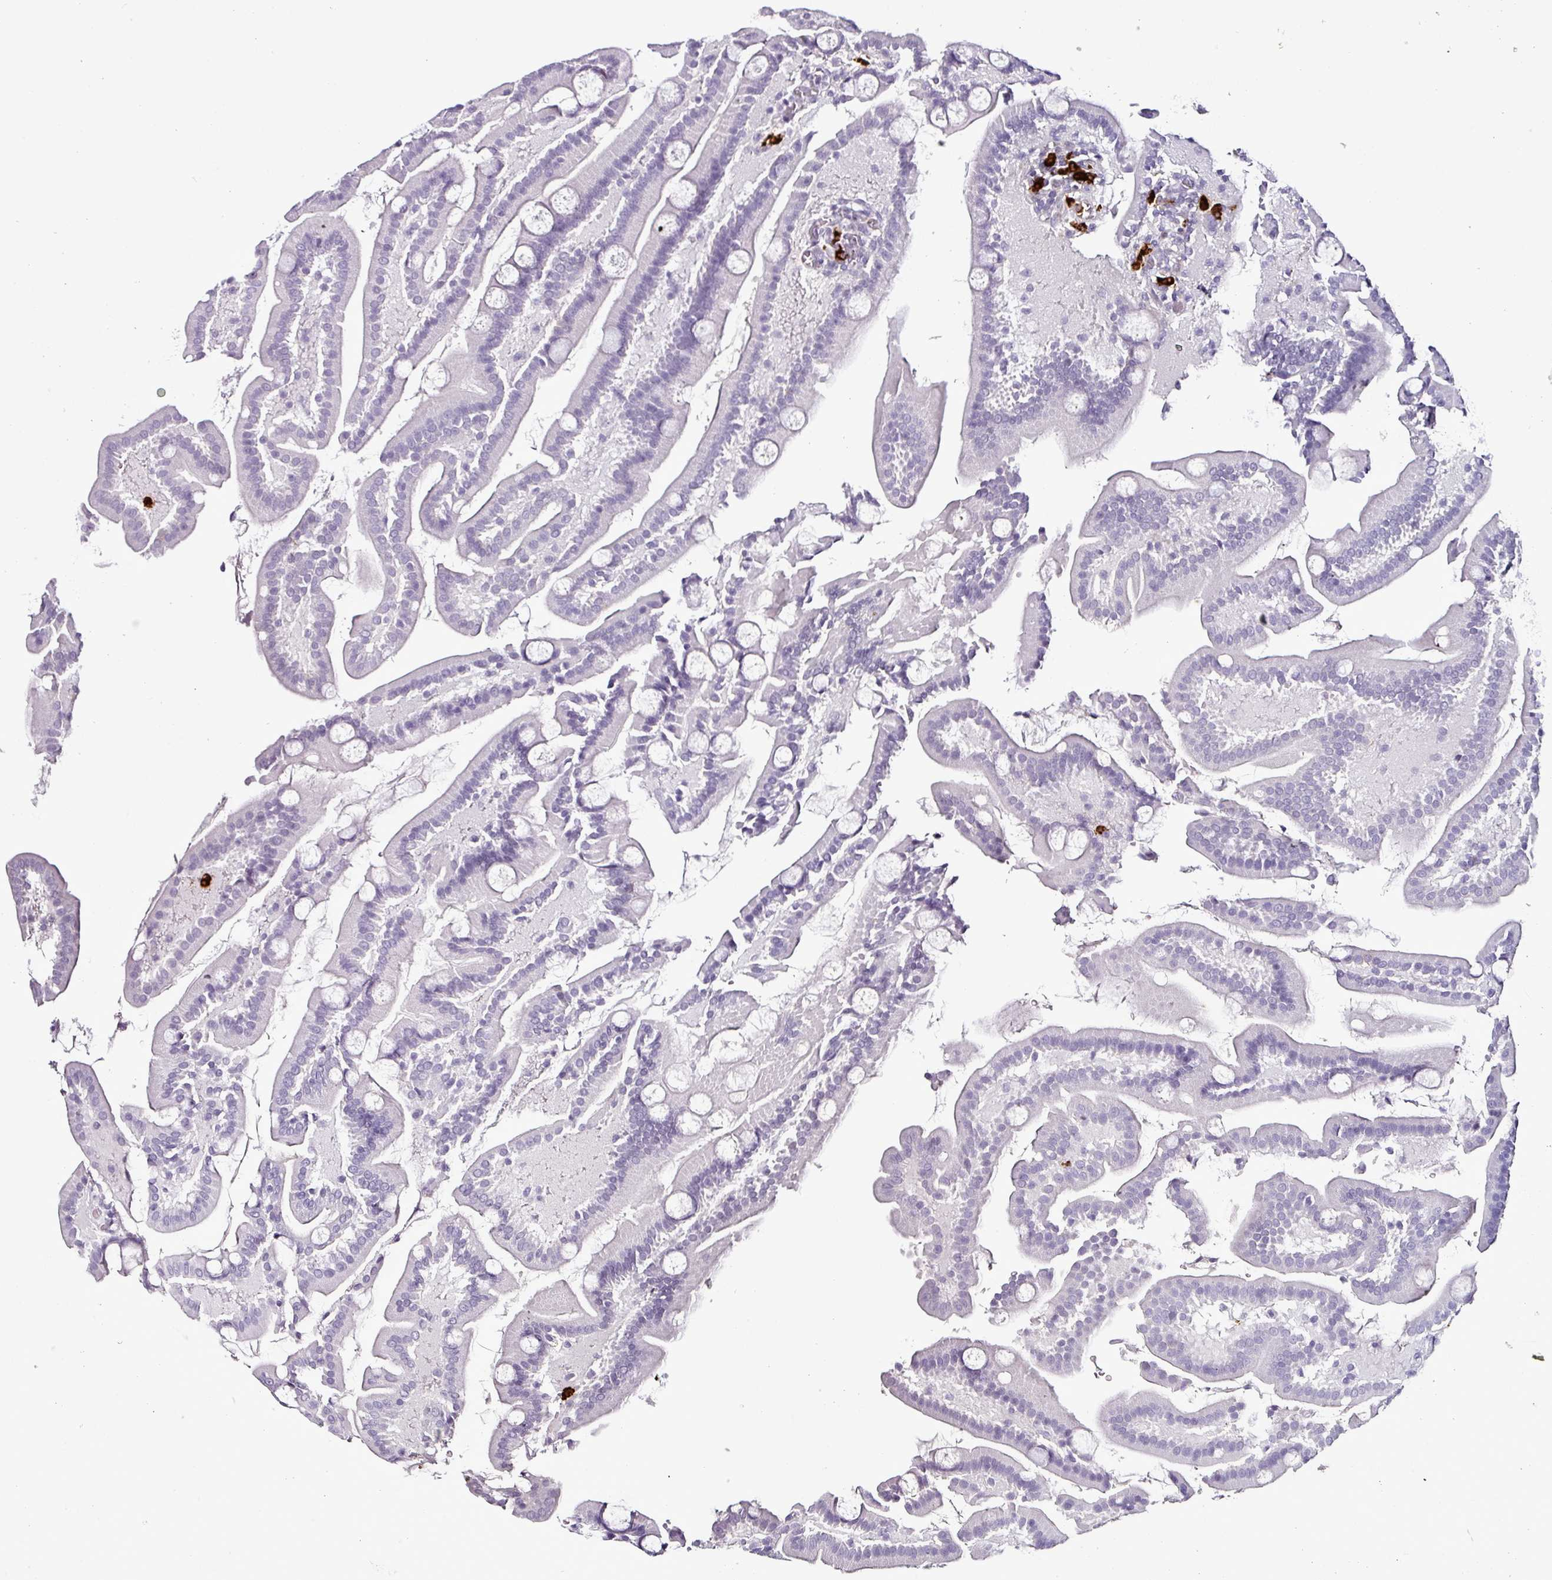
{"staining": {"intensity": "negative", "quantity": "none", "location": "none"}, "tissue": "duodenum", "cell_type": "Glandular cells", "image_type": "normal", "snomed": [{"axis": "morphology", "description": "Normal tissue, NOS"}, {"axis": "topography", "description": "Duodenum"}], "caption": "The photomicrograph reveals no staining of glandular cells in unremarkable duodenum.", "gene": "TMEM178A", "patient": {"sex": "male", "age": 55}}